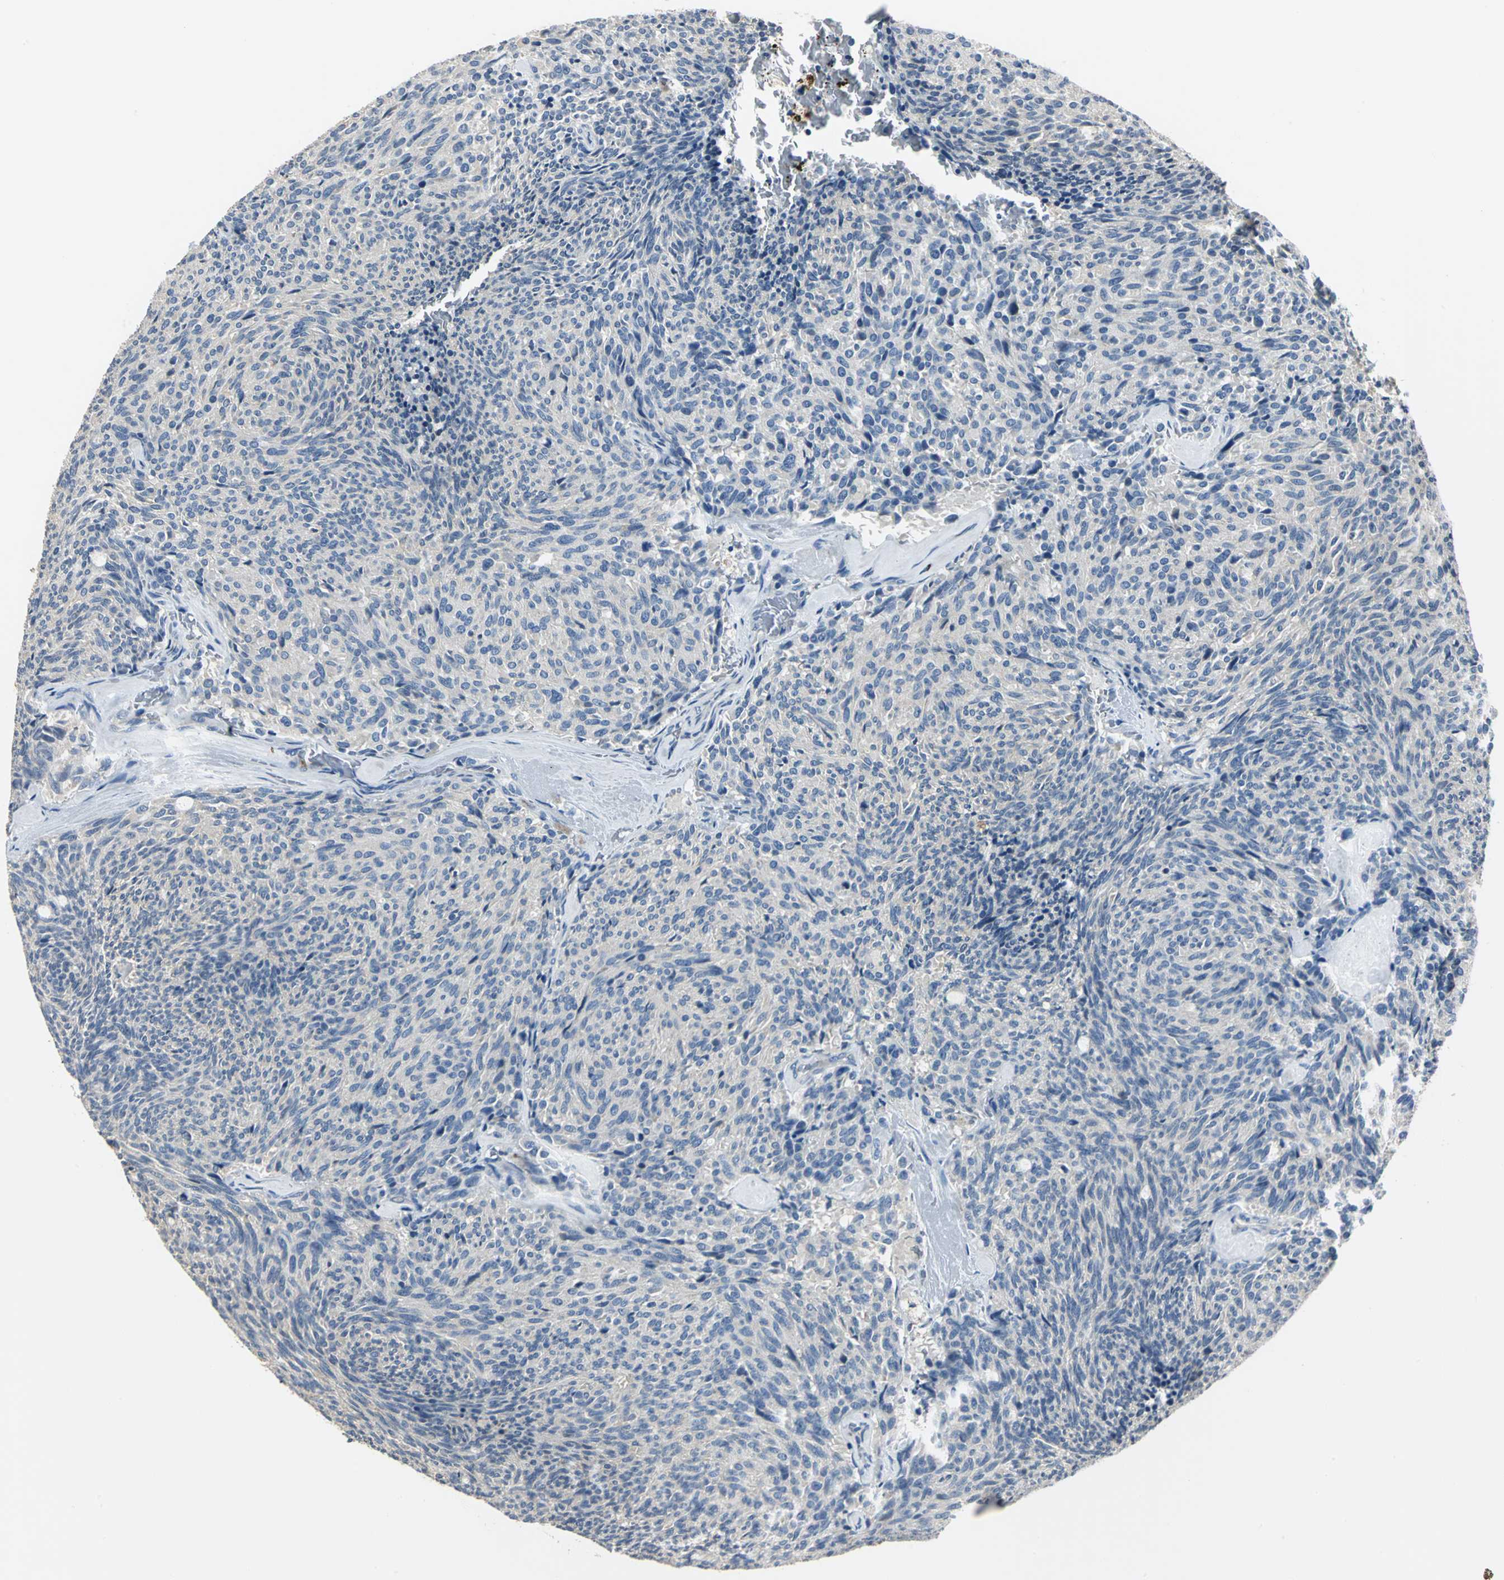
{"staining": {"intensity": "weak", "quantity": "<25%", "location": "cytoplasmic/membranous"}, "tissue": "carcinoid", "cell_type": "Tumor cells", "image_type": "cancer", "snomed": [{"axis": "morphology", "description": "Carcinoid, malignant, NOS"}, {"axis": "topography", "description": "Pancreas"}], "caption": "Immunohistochemistry image of neoplastic tissue: carcinoid stained with DAB (3,3'-diaminobenzidine) displays no significant protein expression in tumor cells.", "gene": "B3GNT2", "patient": {"sex": "female", "age": 54}}